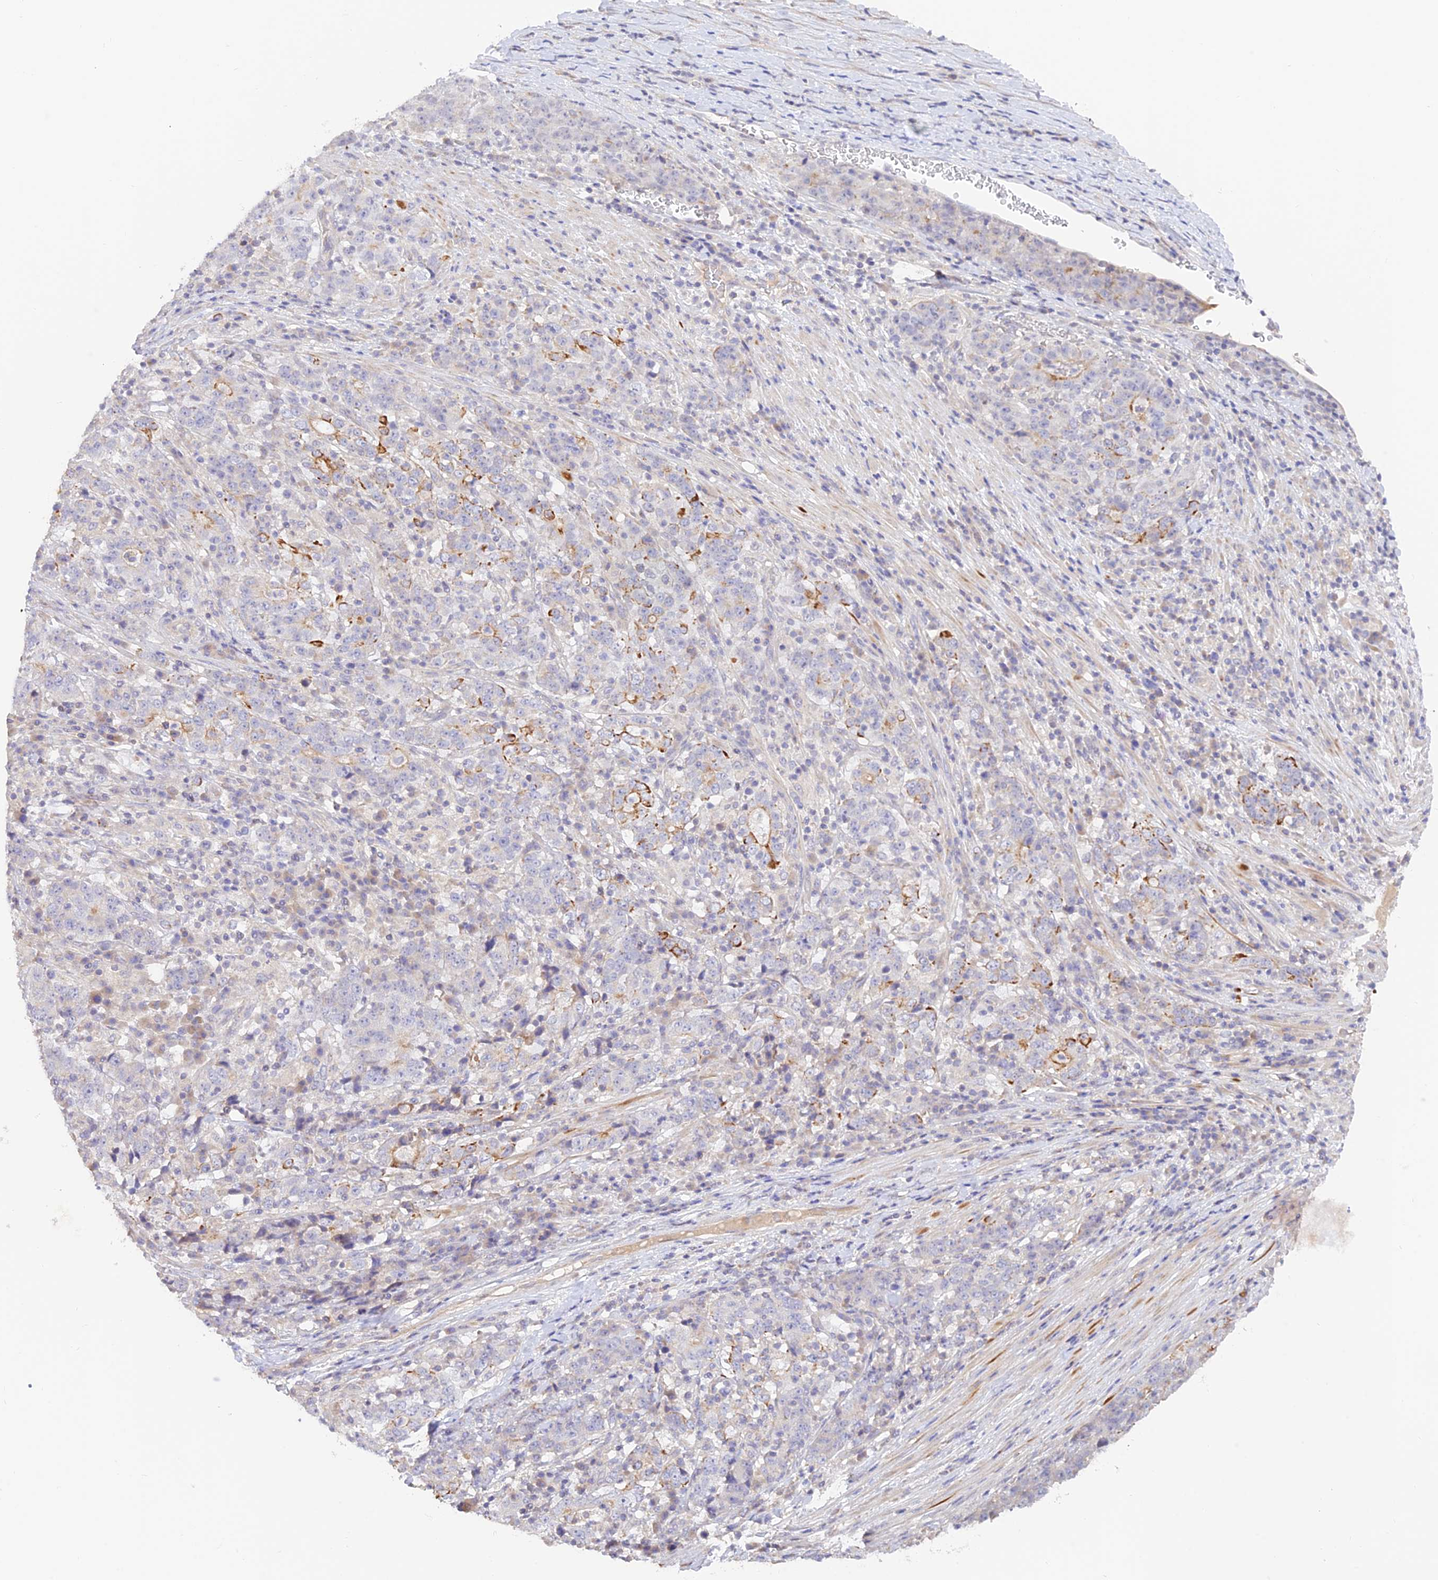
{"staining": {"intensity": "moderate", "quantity": "<25%", "location": "cytoplasmic/membranous"}, "tissue": "stomach cancer", "cell_type": "Tumor cells", "image_type": "cancer", "snomed": [{"axis": "morphology", "description": "Adenocarcinoma, NOS"}, {"axis": "topography", "description": "Stomach"}], "caption": "Immunohistochemistry (IHC) of adenocarcinoma (stomach) exhibits low levels of moderate cytoplasmic/membranous staining in about <25% of tumor cells.", "gene": "CAMSAP3", "patient": {"sex": "male", "age": 59}}